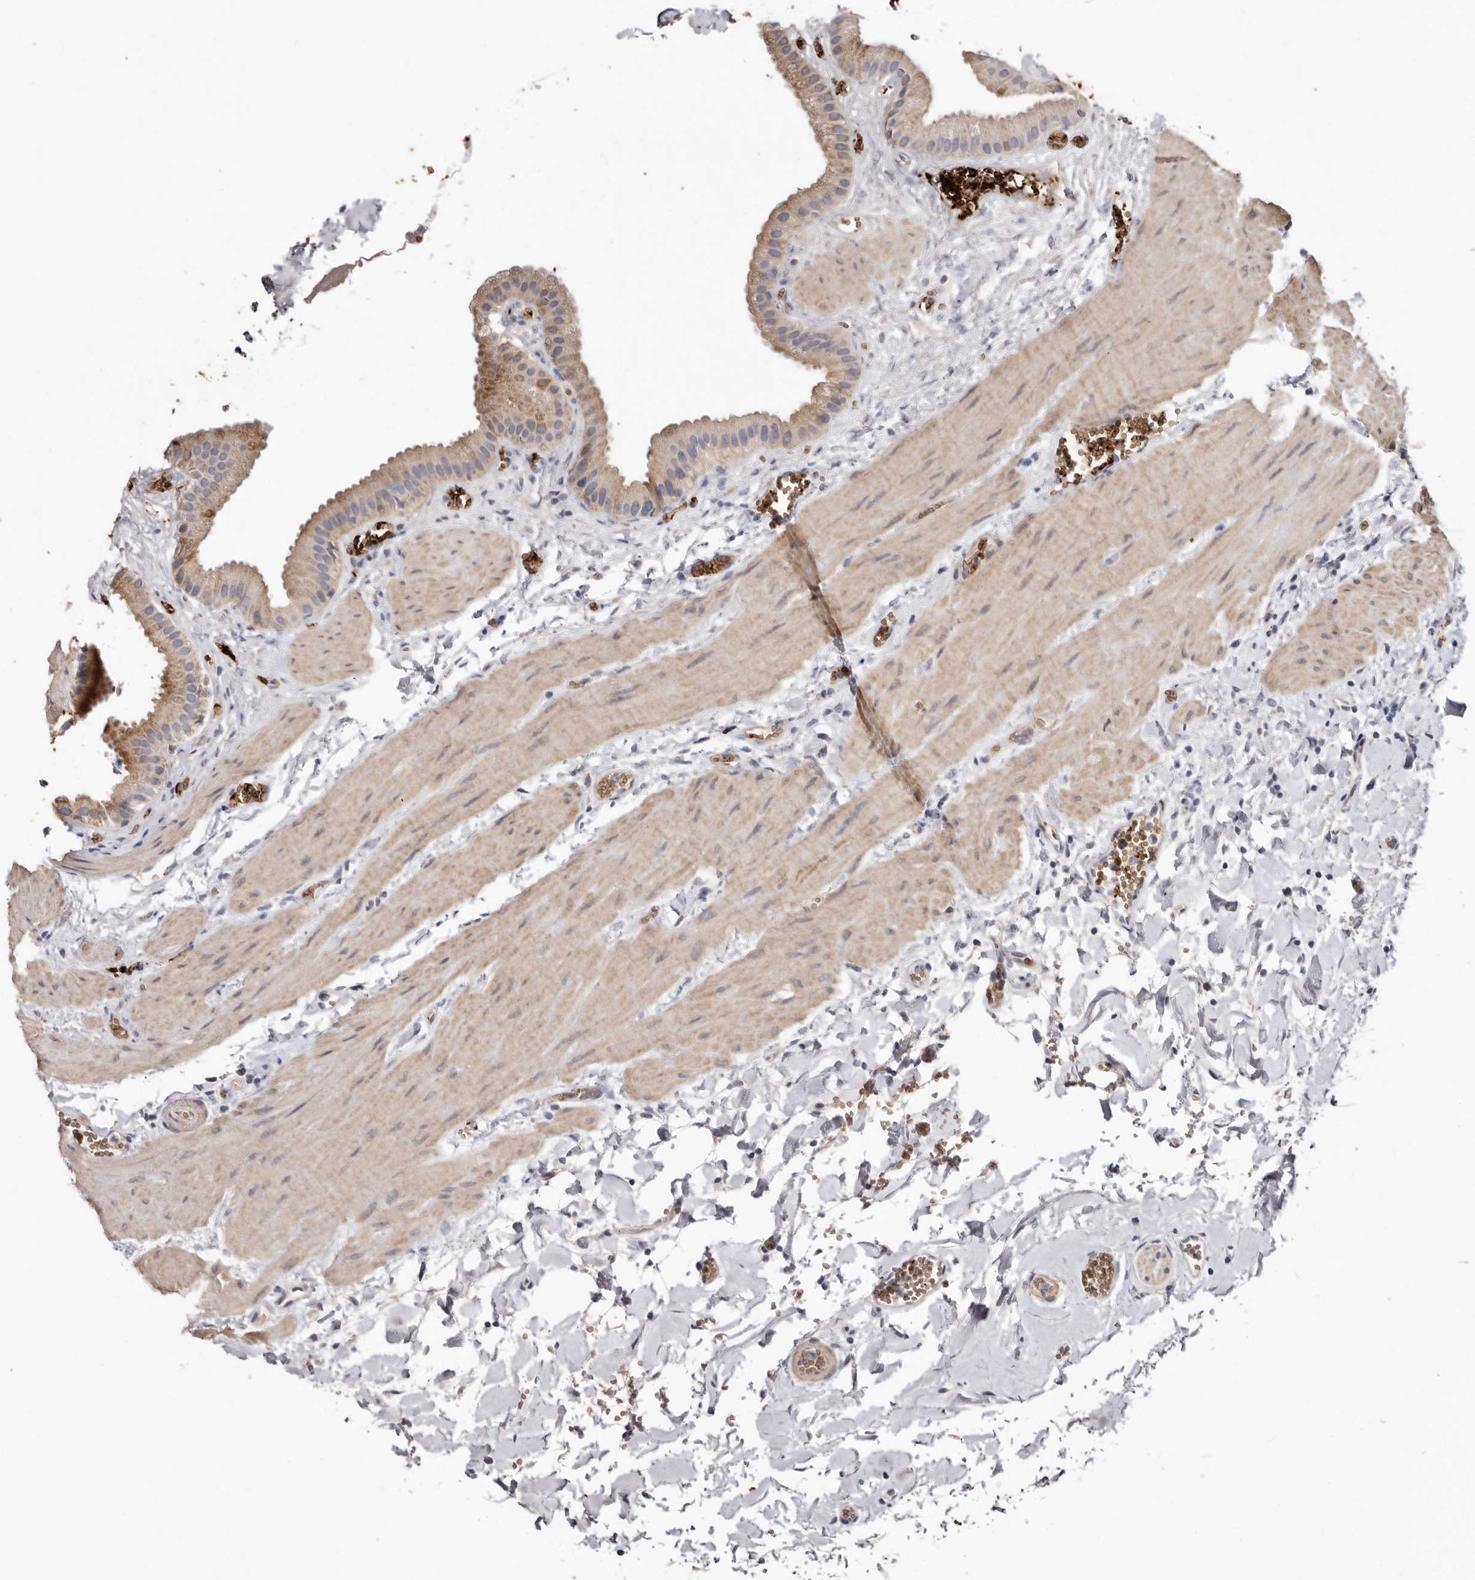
{"staining": {"intensity": "moderate", "quantity": ">75%", "location": "cytoplasmic/membranous"}, "tissue": "gallbladder", "cell_type": "Glandular cells", "image_type": "normal", "snomed": [{"axis": "morphology", "description": "Normal tissue, NOS"}, {"axis": "topography", "description": "Gallbladder"}], "caption": "Immunohistochemical staining of normal human gallbladder displays moderate cytoplasmic/membranous protein expression in about >75% of glandular cells.", "gene": "SPTA1", "patient": {"sex": "male", "age": 55}}